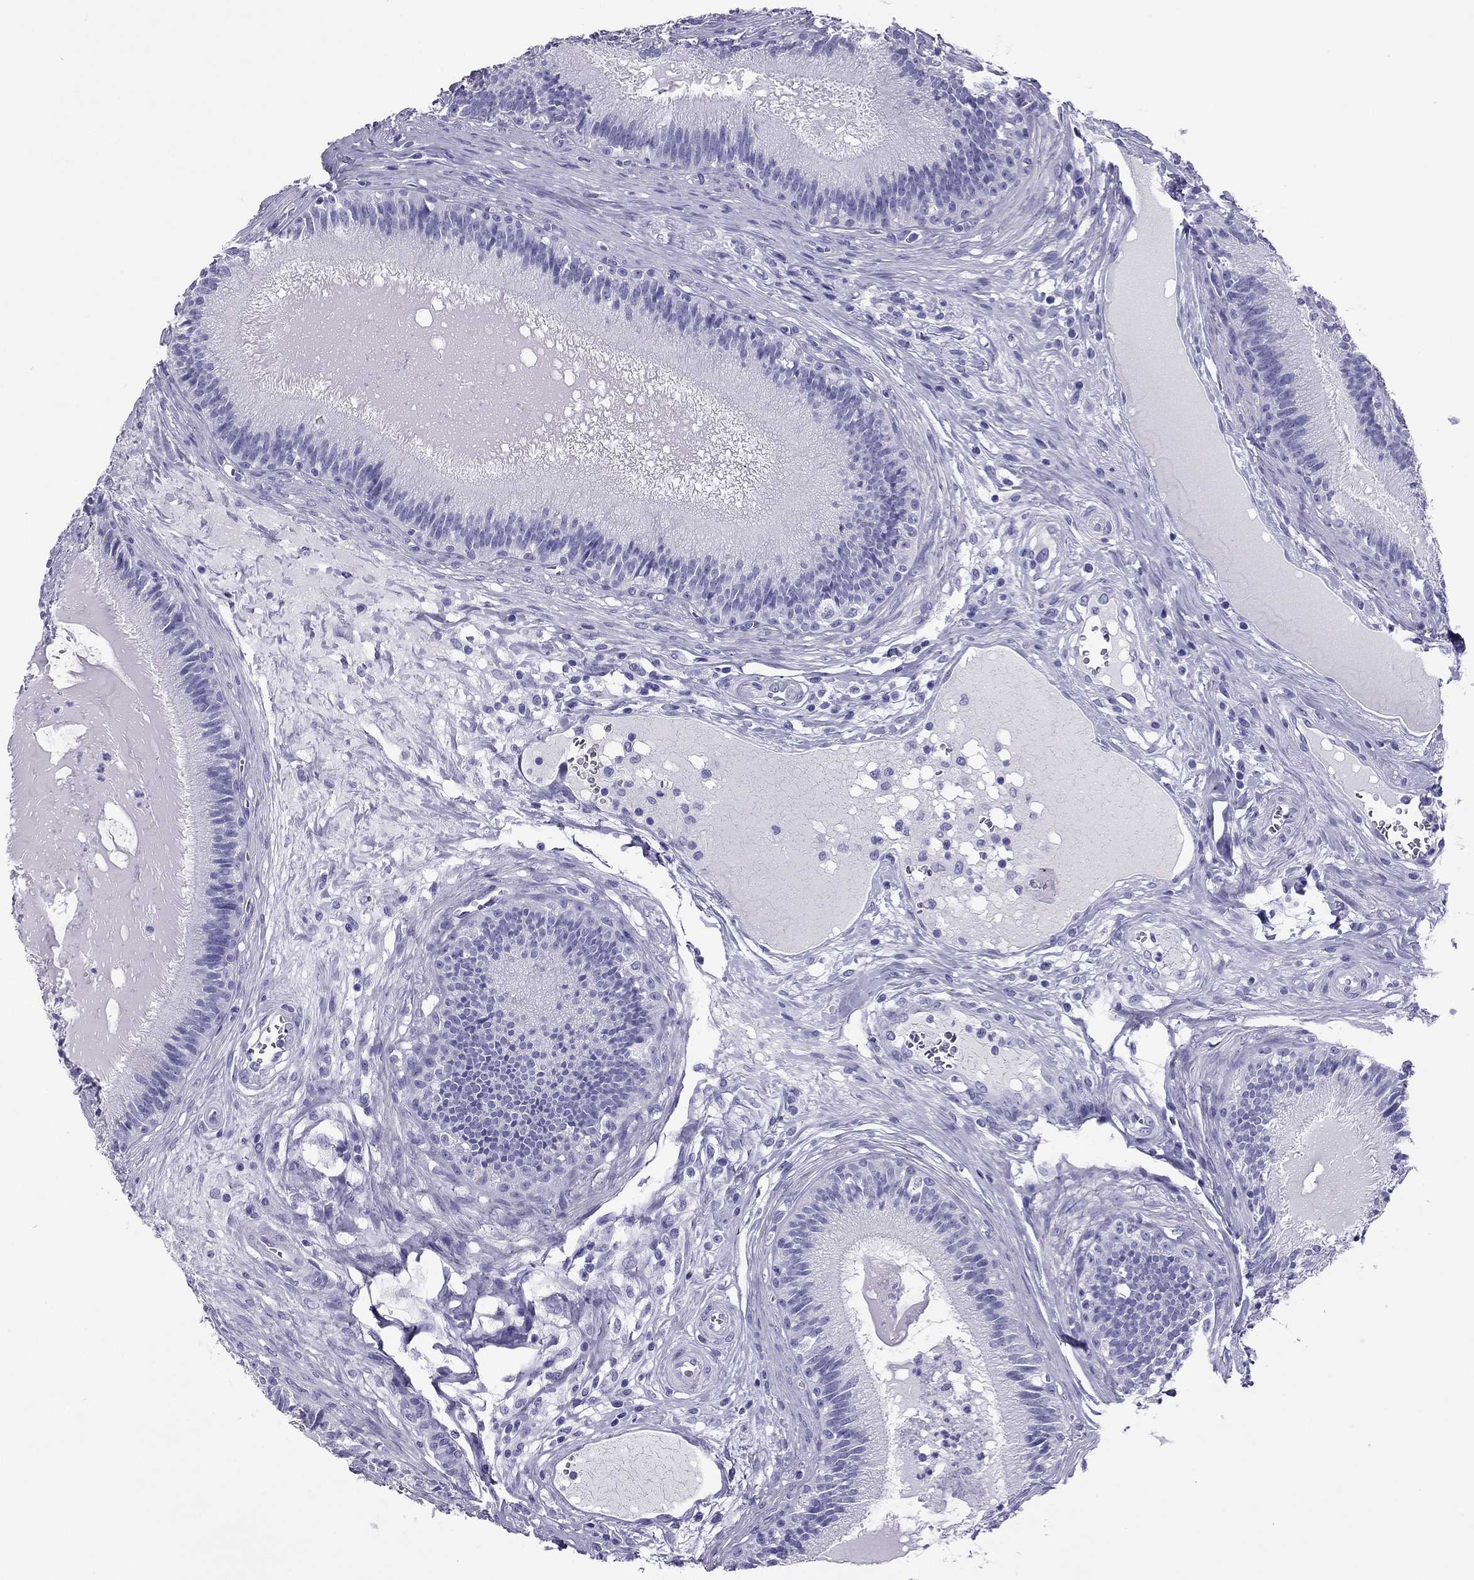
{"staining": {"intensity": "negative", "quantity": "none", "location": "none"}, "tissue": "epididymis", "cell_type": "Glandular cells", "image_type": "normal", "snomed": [{"axis": "morphology", "description": "Normal tissue, NOS"}, {"axis": "topography", "description": "Epididymis"}], "caption": "Immunohistochemistry histopathology image of benign epididymis: human epididymis stained with DAB displays no significant protein staining in glandular cells.", "gene": "PDE6A", "patient": {"sex": "male", "age": 27}}